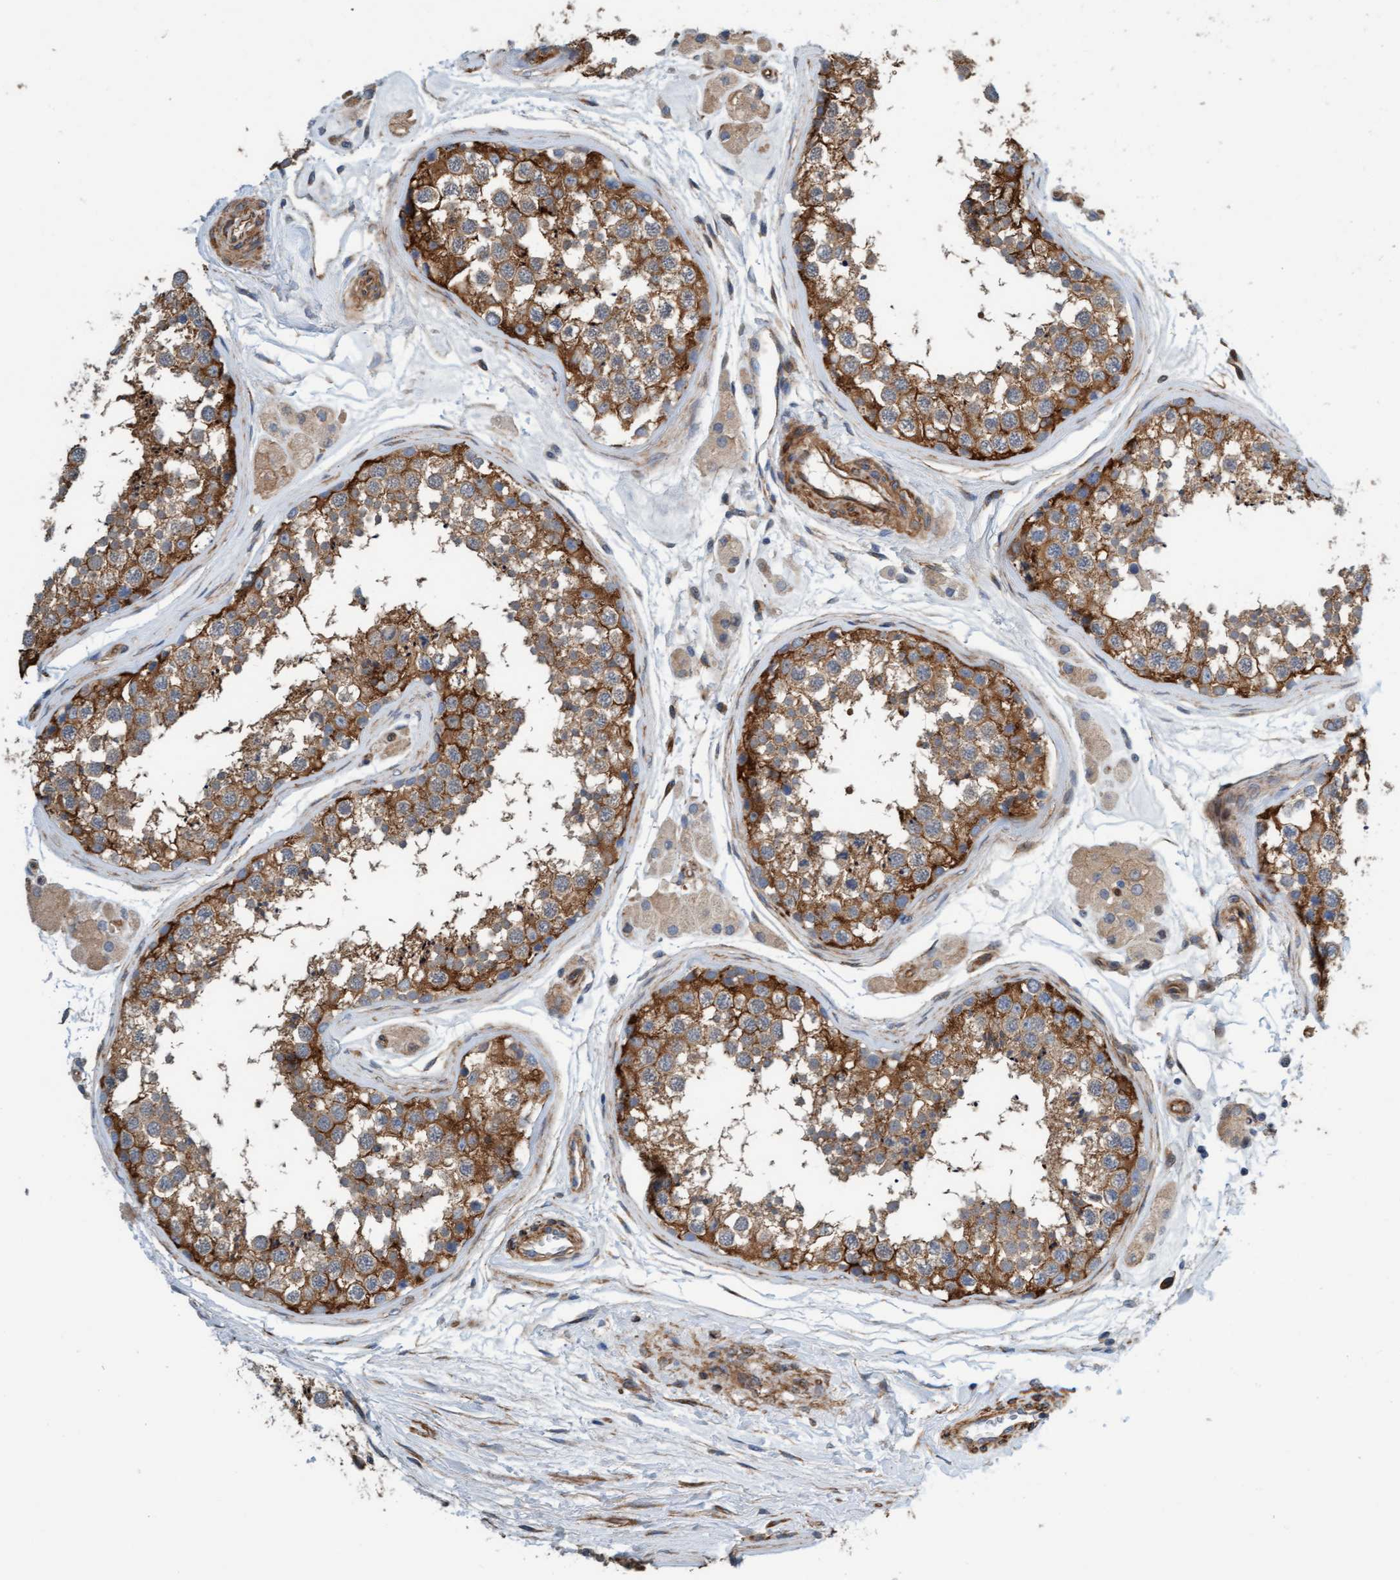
{"staining": {"intensity": "strong", "quantity": ">75%", "location": "cytoplasmic/membranous"}, "tissue": "testis", "cell_type": "Cells in seminiferous ducts", "image_type": "normal", "snomed": [{"axis": "morphology", "description": "Normal tissue, NOS"}, {"axis": "topography", "description": "Testis"}], "caption": "Testis stained with DAB IHC demonstrates high levels of strong cytoplasmic/membranous staining in about >75% of cells in seminiferous ducts.", "gene": "FMNL3", "patient": {"sex": "male", "age": 56}}